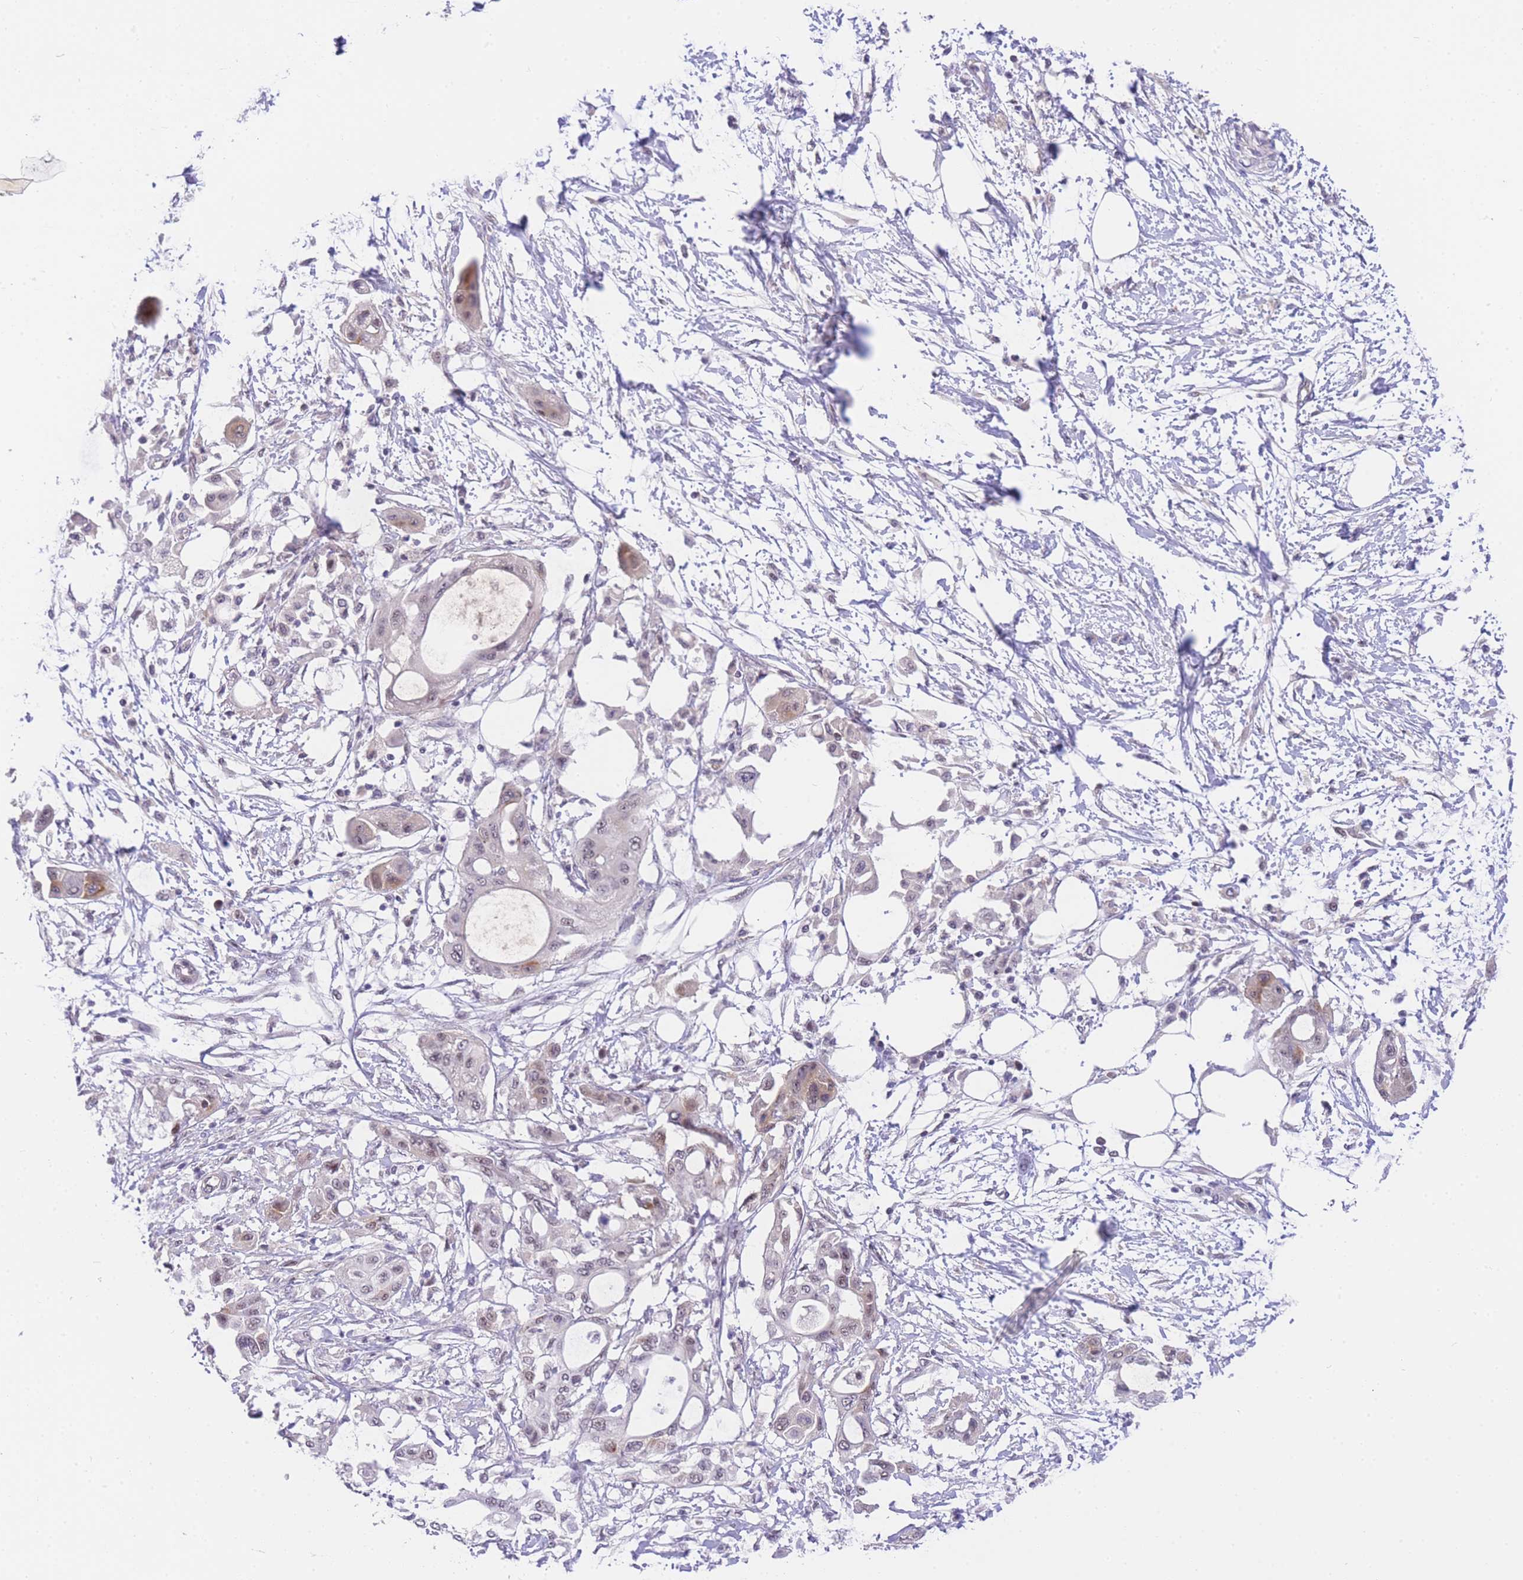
{"staining": {"intensity": "weak", "quantity": "<25%", "location": "nuclear"}, "tissue": "pancreatic cancer", "cell_type": "Tumor cells", "image_type": "cancer", "snomed": [{"axis": "morphology", "description": "Adenocarcinoma, NOS"}, {"axis": "topography", "description": "Pancreas"}], "caption": "A photomicrograph of pancreatic cancer (adenocarcinoma) stained for a protein exhibits no brown staining in tumor cells.", "gene": "SLC35F2", "patient": {"sex": "male", "age": 68}}